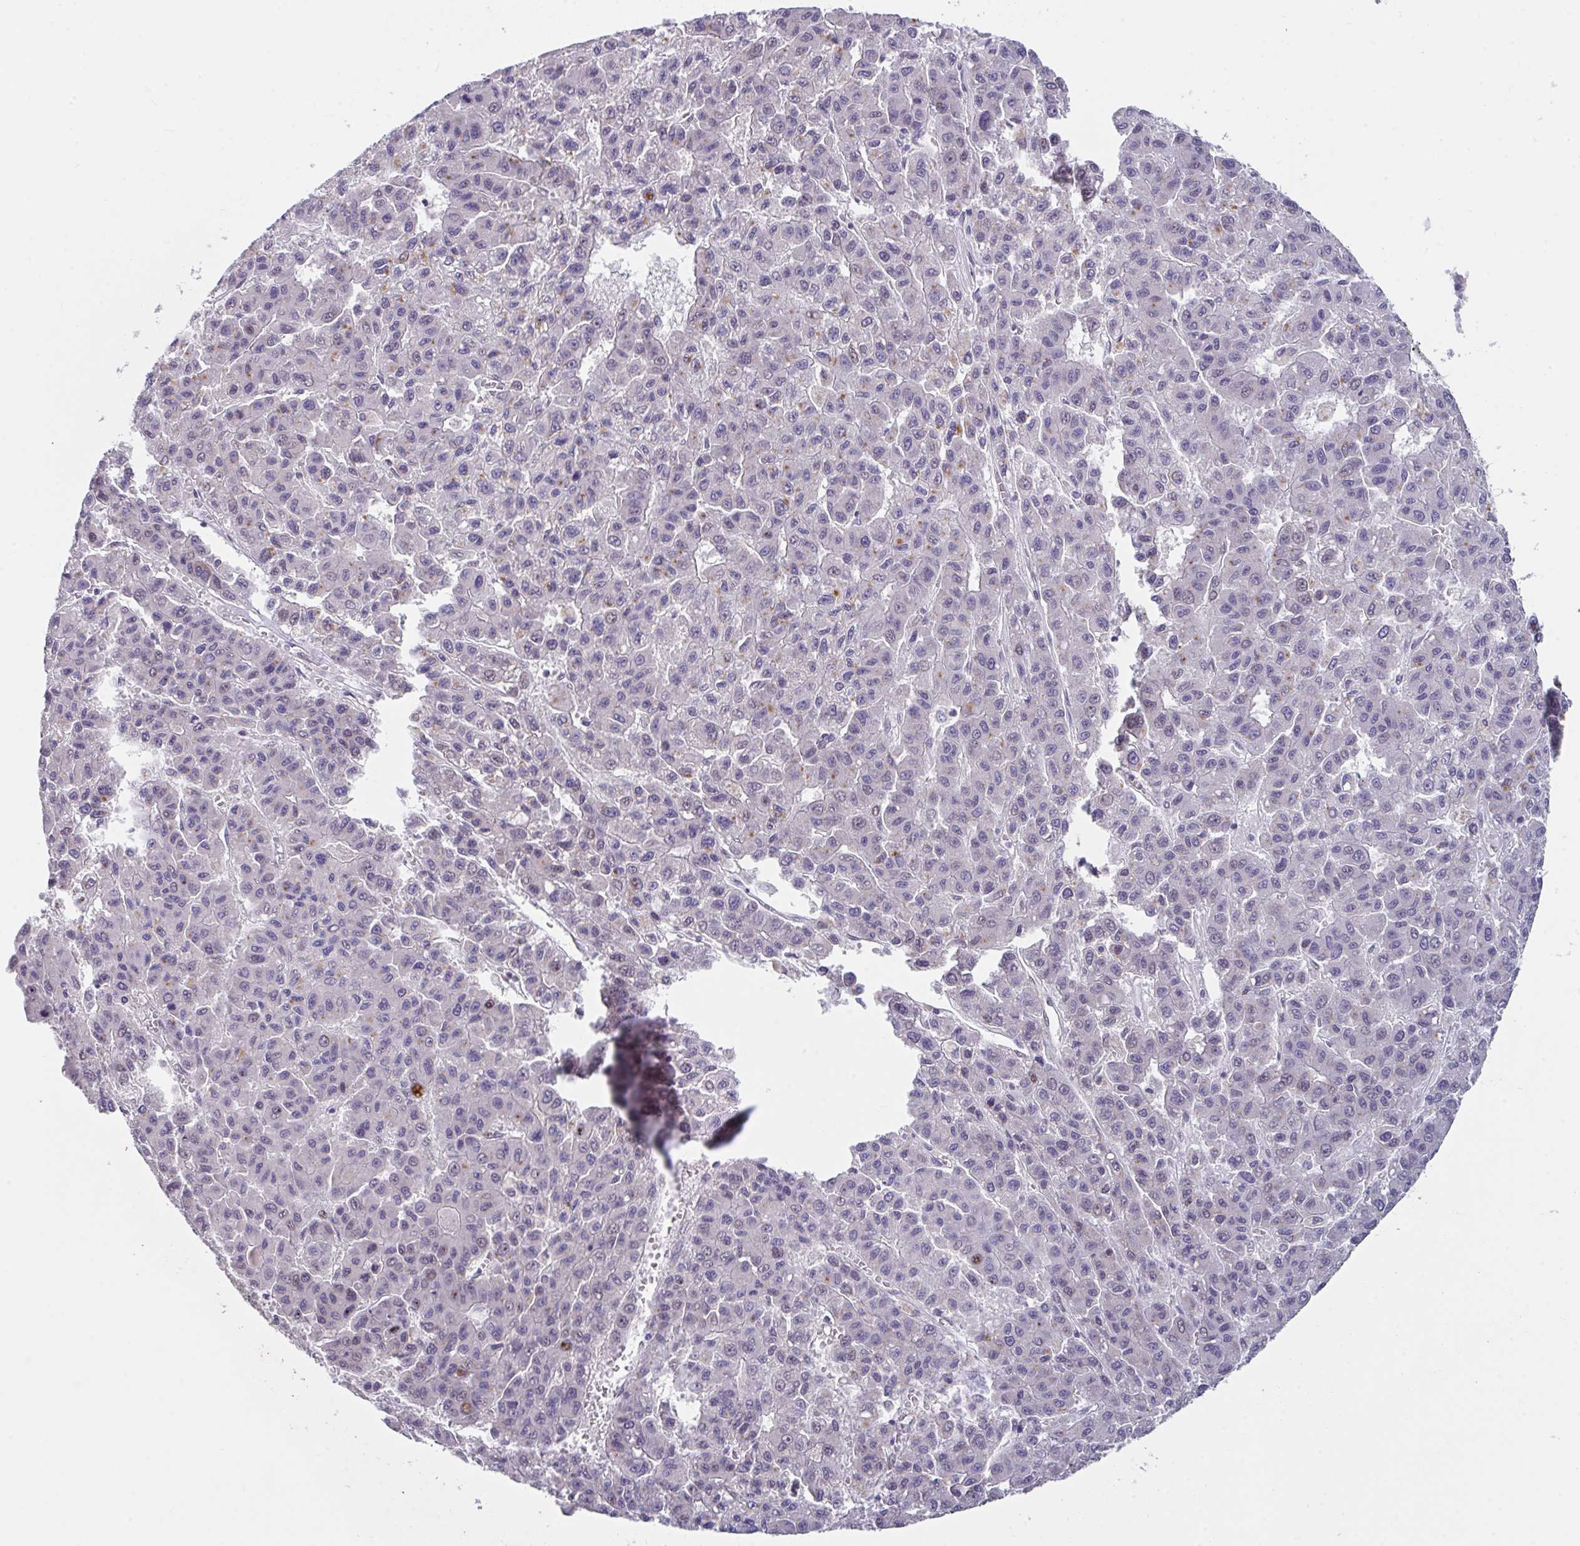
{"staining": {"intensity": "weak", "quantity": "<25%", "location": "cytoplasmic/membranous,nuclear"}, "tissue": "liver cancer", "cell_type": "Tumor cells", "image_type": "cancer", "snomed": [{"axis": "morphology", "description": "Carcinoma, Hepatocellular, NOS"}, {"axis": "topography", "description": "Liver"}], "caption": "IHC of human liver cancer (hepatocellular carcinoma) exhibits no positivity in tumor cells.", "gene": "RBM18", "patient": {"sex": "male", "age": 70}}